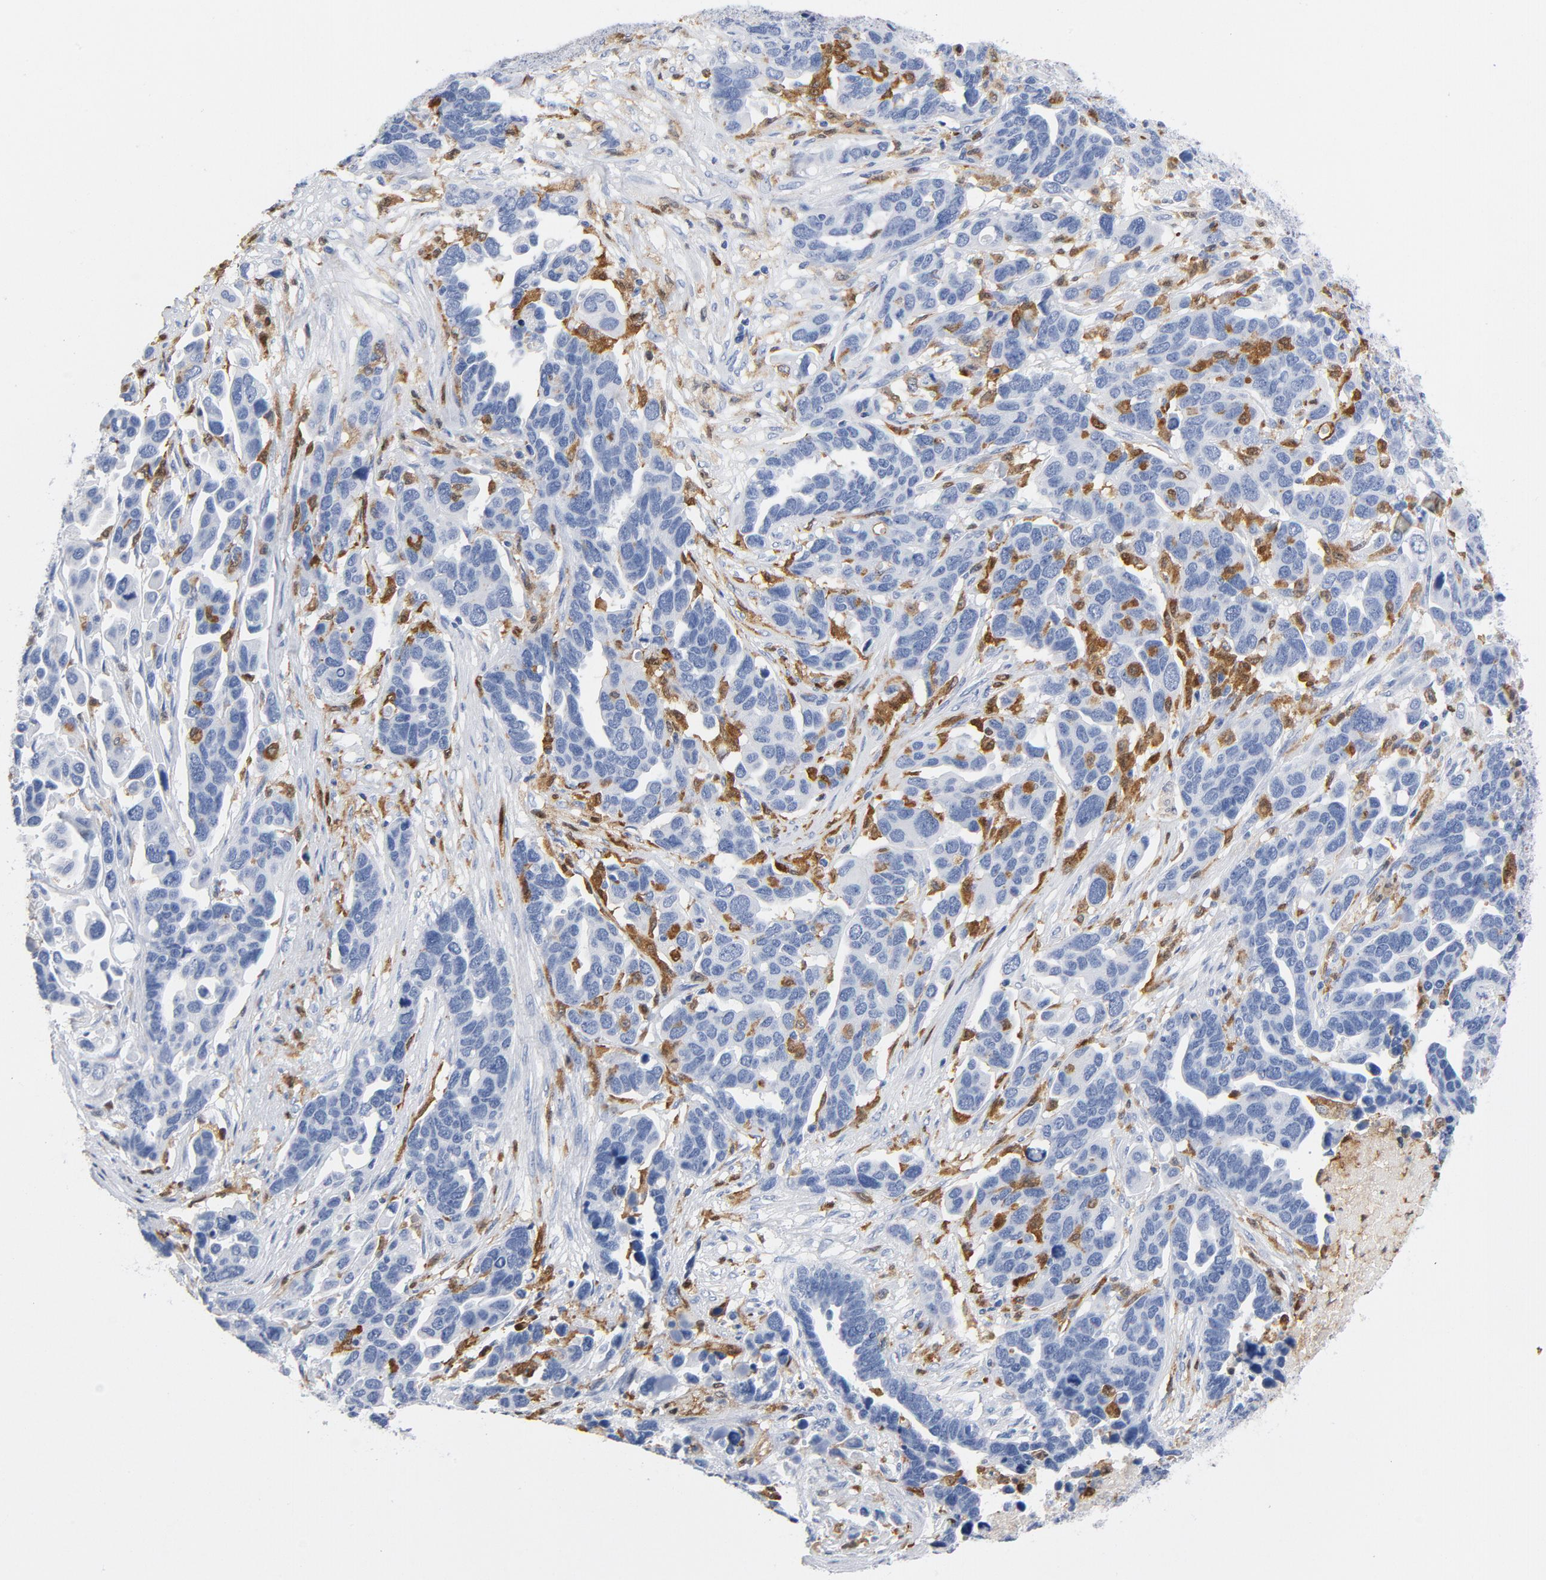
{"staining": {"intensity": "negative", "quantity": "none", "location": "none"}, "tissue": "ovarian cancer", "cell_type": "Tumor cells", "image_type": "cancer", "snomed": [{"axis": "morphology", "description": "Cystadenocarcinoma, serous, NOS"}, {"axis": "topography", "description": "Ovary"}], "caption": "Tumor cells are negative for brown protein staining in serous cystadenocarcinoma (ovarian).", "gene": "NCF1", "patient": {"sex": "female", "age": 54}}